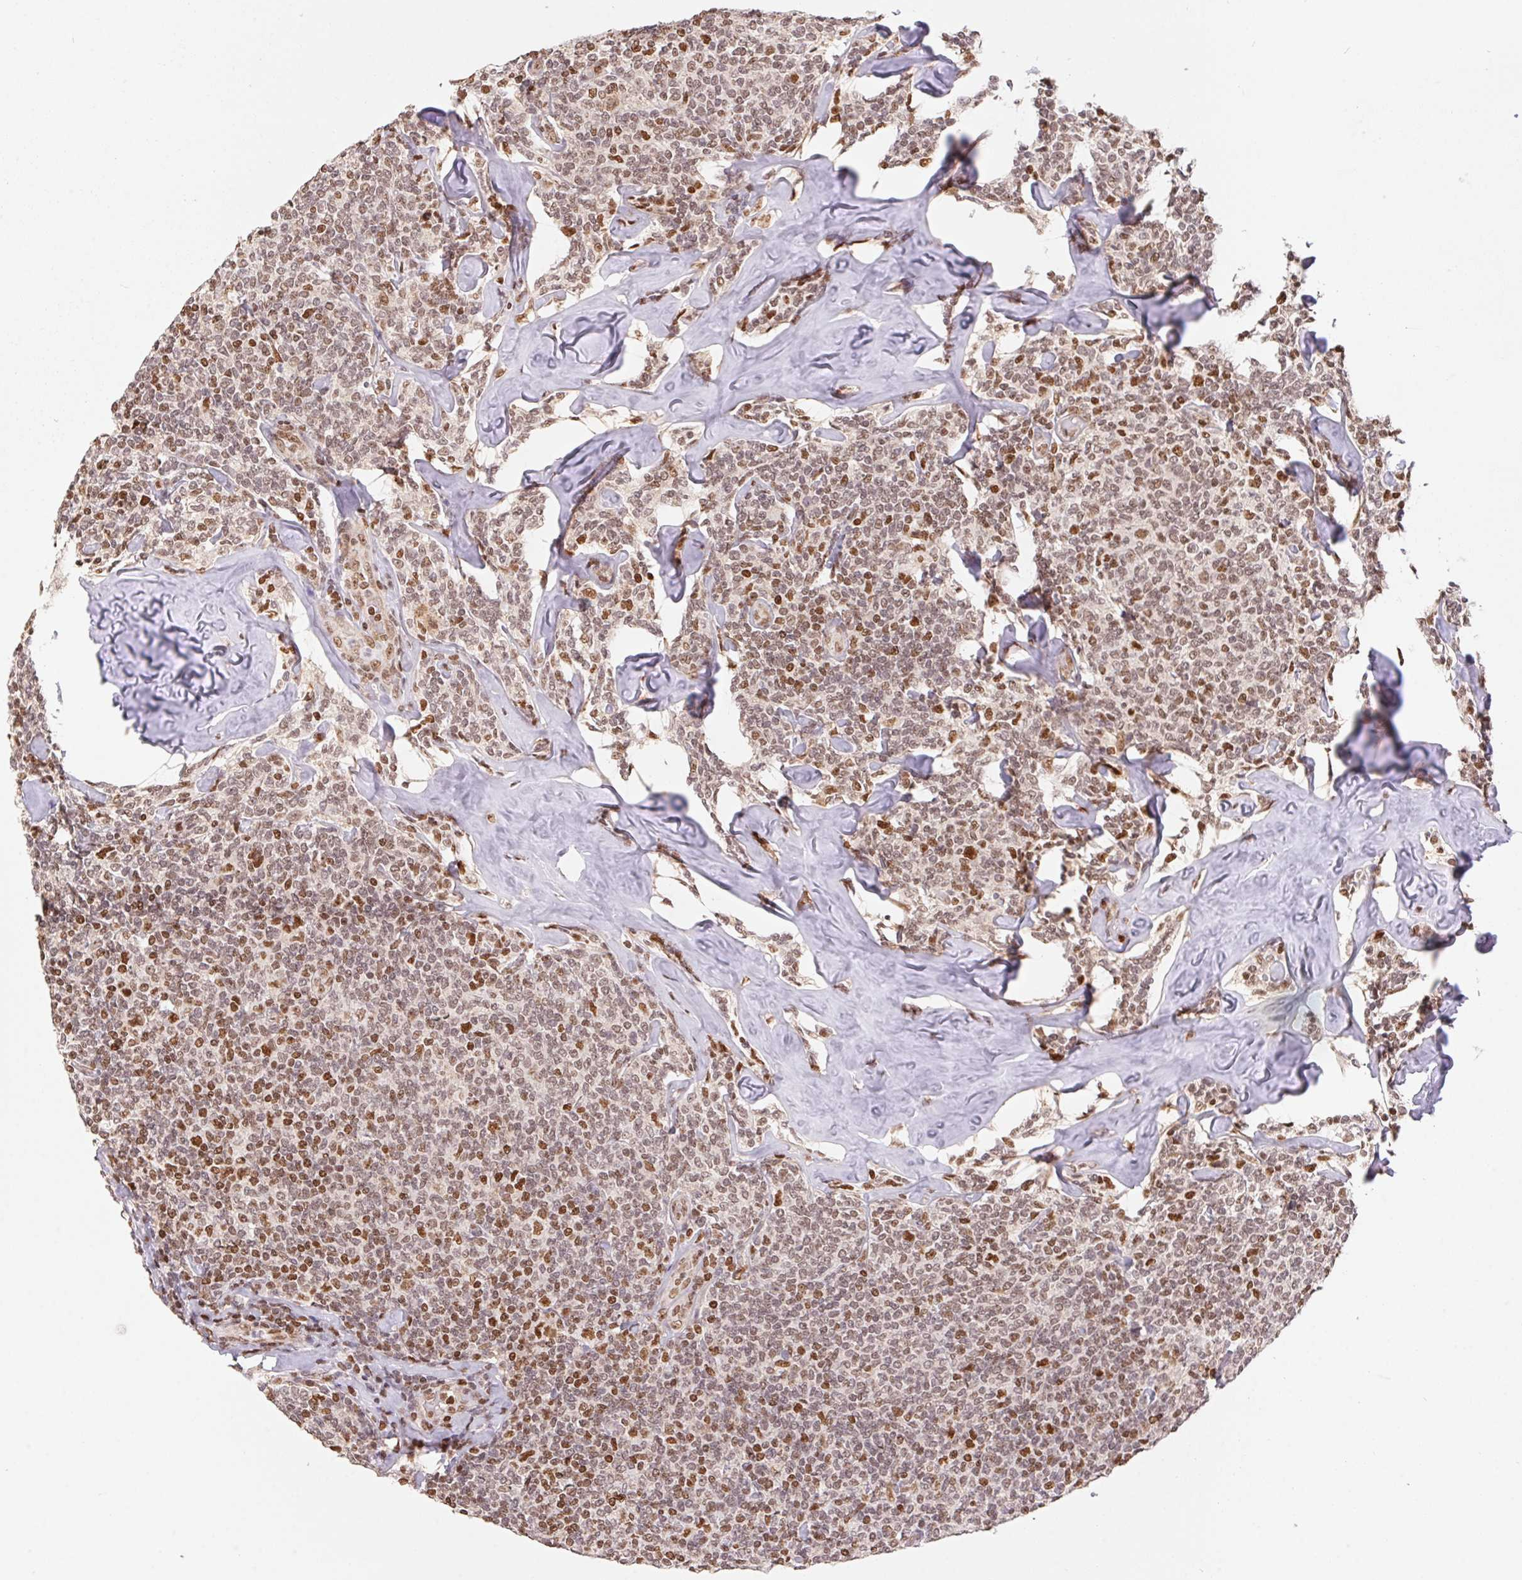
{"staining": {"intensity": "moderate", "quantity": ">75%", "location": "nuclear"}, "tissue": "lymphoma", "cell_type": "Tumor cells", "image_type": "cancer", "snomed": [{"axis": "morphology", "description": "Malignant lymphoma, non-Hodgkin's type, Low grade"}, {"axis": "topography", "description": "Lymph node"}], "caption": "Brown immunohistochemical staining in human malignant lymphoma, non-Hodgkin's type (low-grade) displays moderate nuclear expression in about >75% of tumor cells.", "gene": "POLD3", "patient": {"sex": "female", "age": 56}}